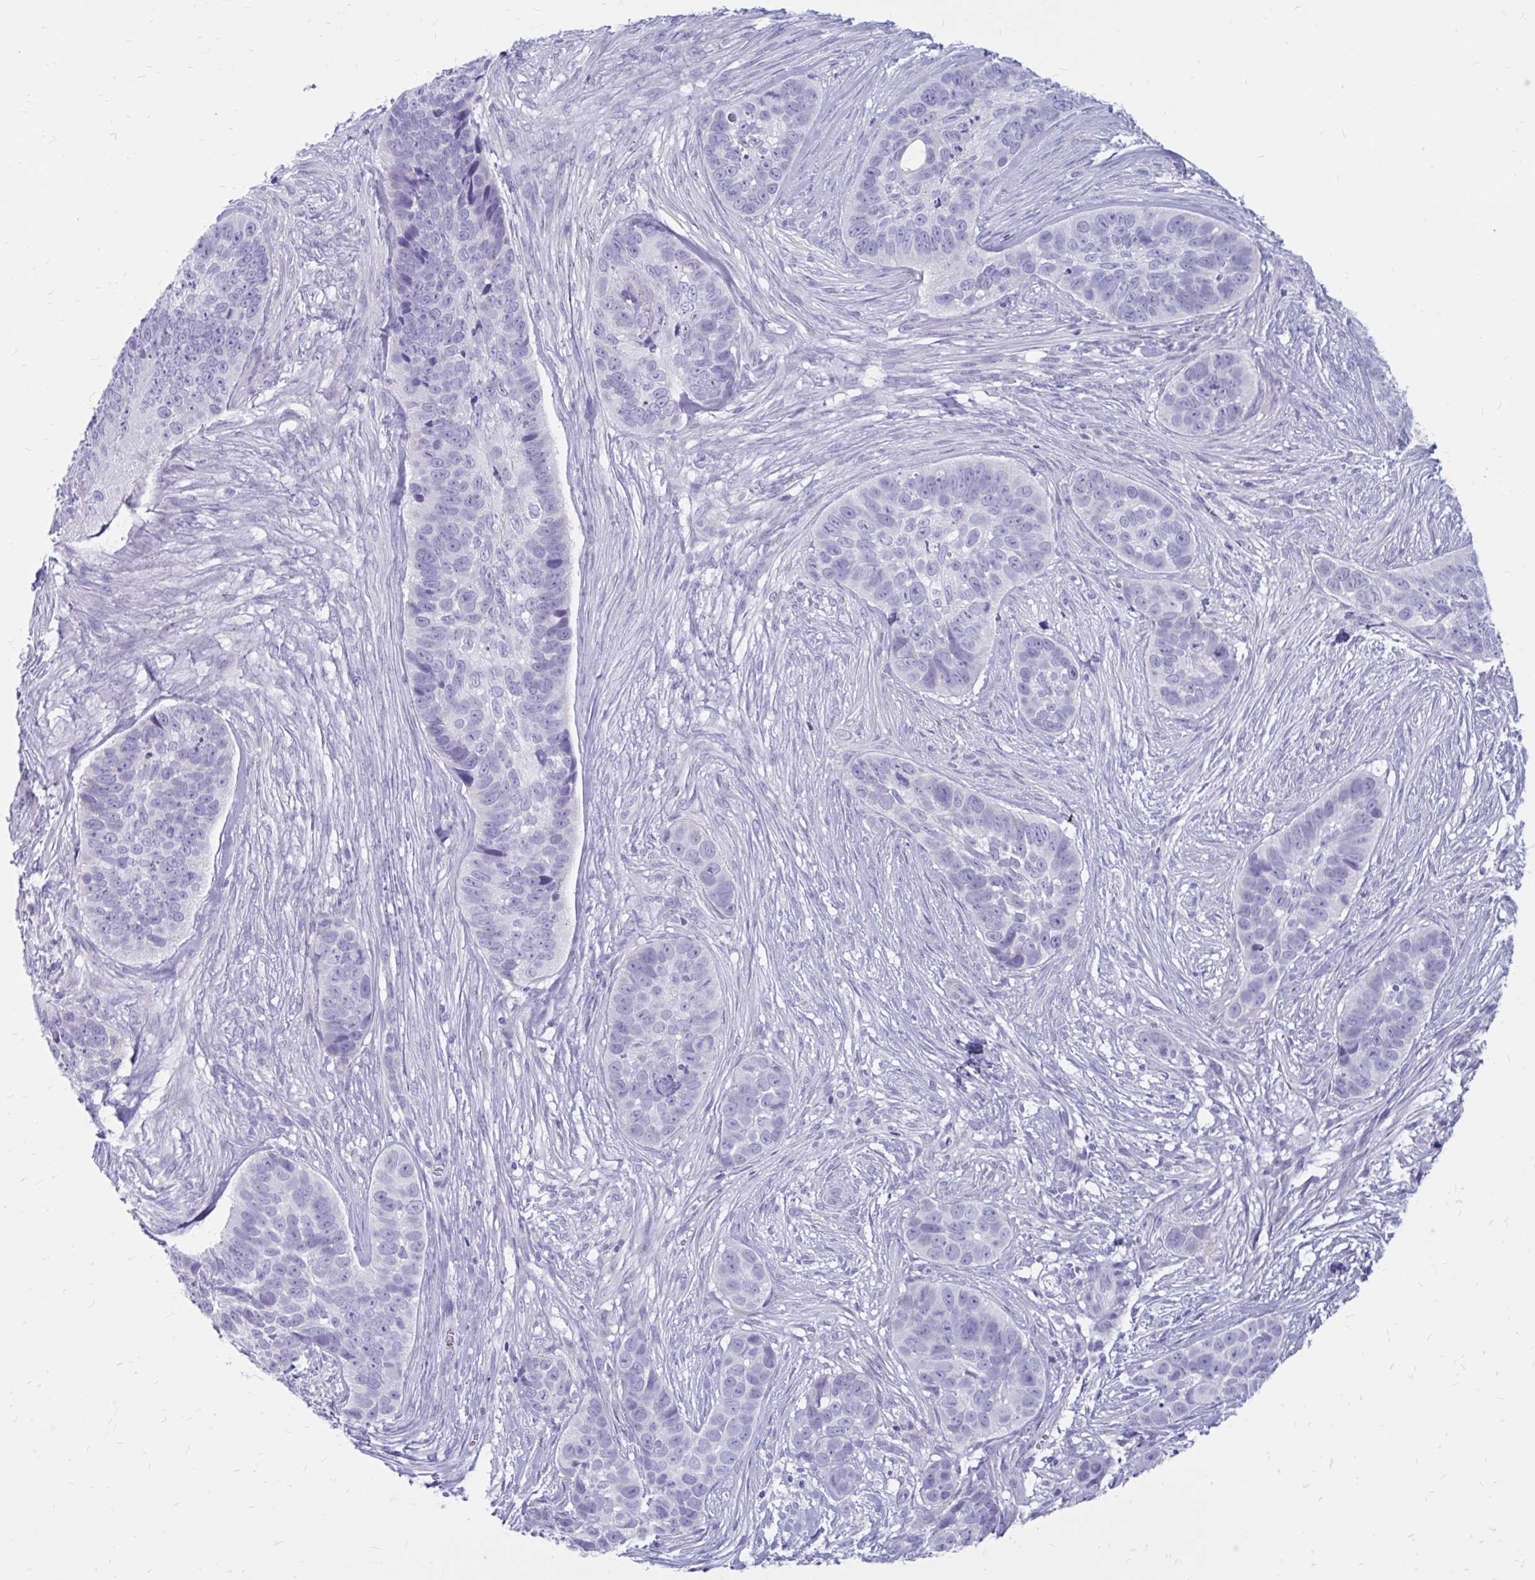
{"staining": {"intensity": "negative", "quantity": "none", "location": "none"}, "tissue": "skin cancer", "cell_type": "Tumor cells", "image_type": "cancer", "snomed": [{"axis": "morphology", "description": "Basal cell carcinoma"}, {"axis": "topography", "description": "Skin"}], "caption": "Tumor cells are negative for protein expression in human skin cancer (basal cell carcinoma).", "gene": "IGSF5", "patient": {"sex": "female", "age": 82}}